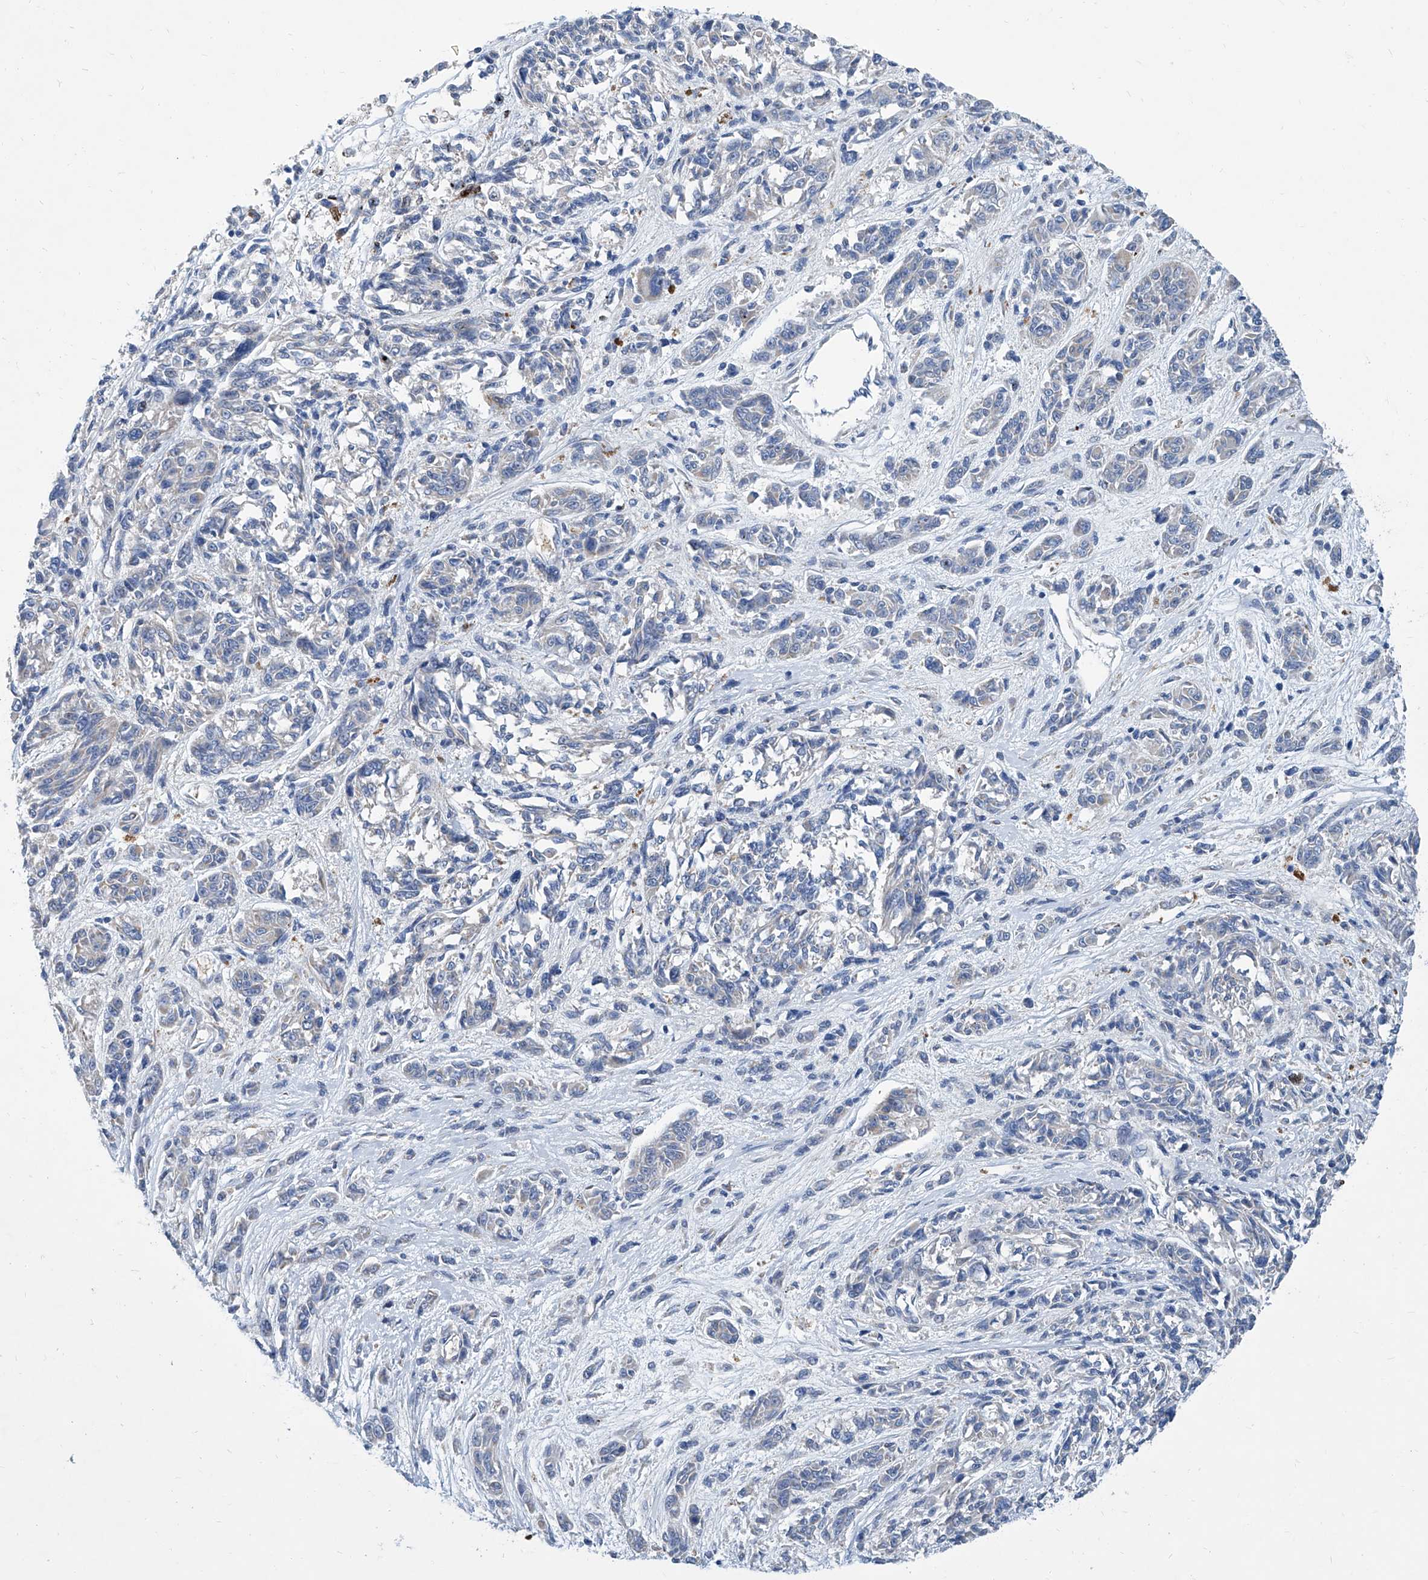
{"staining": {"intensity": "negative", "quantity": "none", "location": "none"}, "tissue": "melanoma", "cell_type": "Tumor cells", "image_type": "cancer", "snomed": [{"axis": "morphology", "description": "Malignant melanoma, NOS"}, {"axis": "topography", "description": "Skin"}], "caption": "Tumor cells are negative for brown protein staining in malignant melanoma.", "gene": "FPR2", "patient": {"sex": "male", "age": 53}}